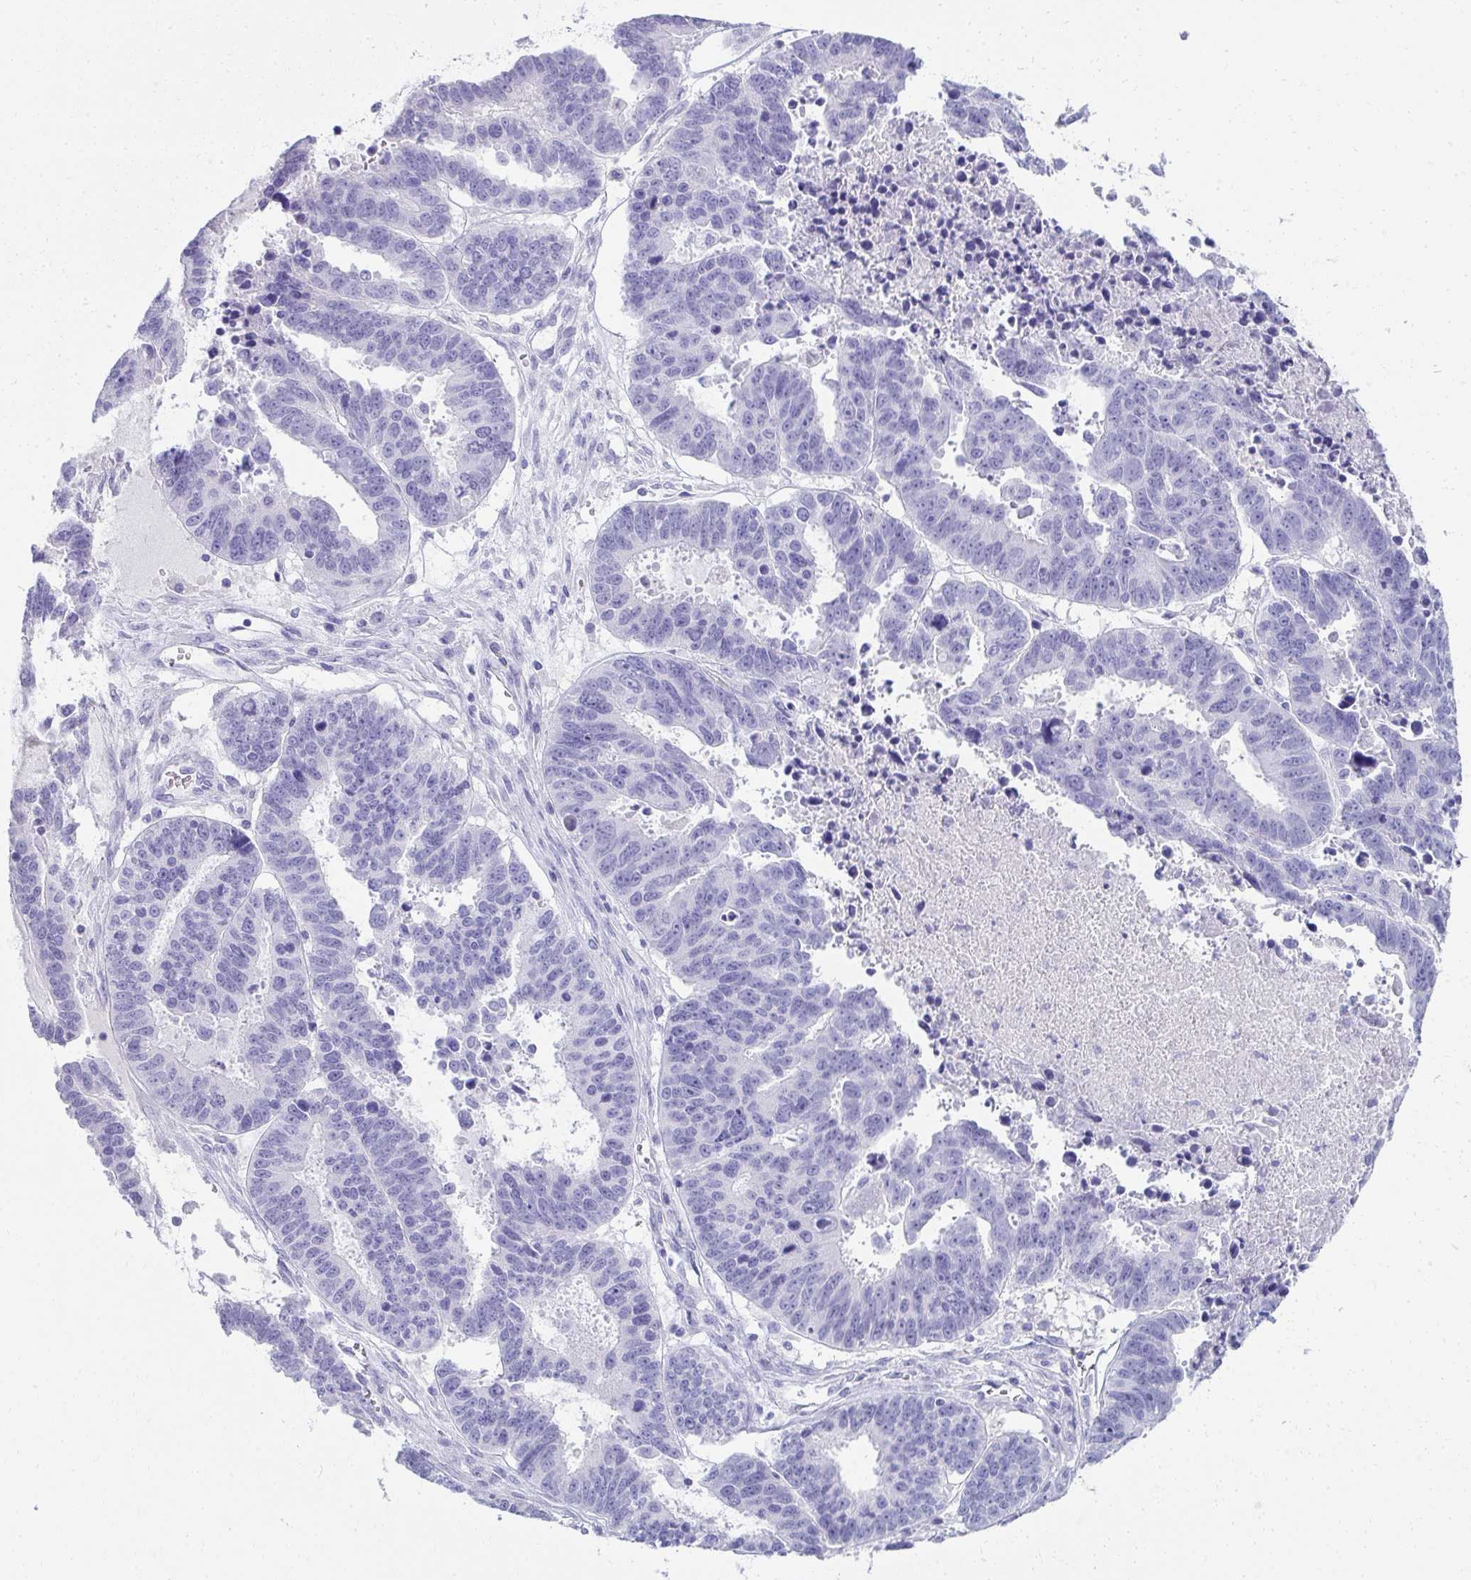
{"staining": {"intensity": "negative", "quantity": "none", "location": "none"}, "tissue": "ovarian cancer", "cell_type": "Tumor cells", "image_type": "cancer", "snomed": [{"axis": "morphology", "description": "Carcinoma, endometroid"}, {"axis": "morphology", "description": "Cystadenocarcinoma, serous, NOS"}, {"axis": "topography", "description": "Ovary"}], "caption": "Immunohistochemistry (IHC) of human serous cystadenocarcinoma (ovarian) reveals no positivity in tumor cells.", "gene": "SEC14L3", "patient": {"sex": "female", "age": 45}}